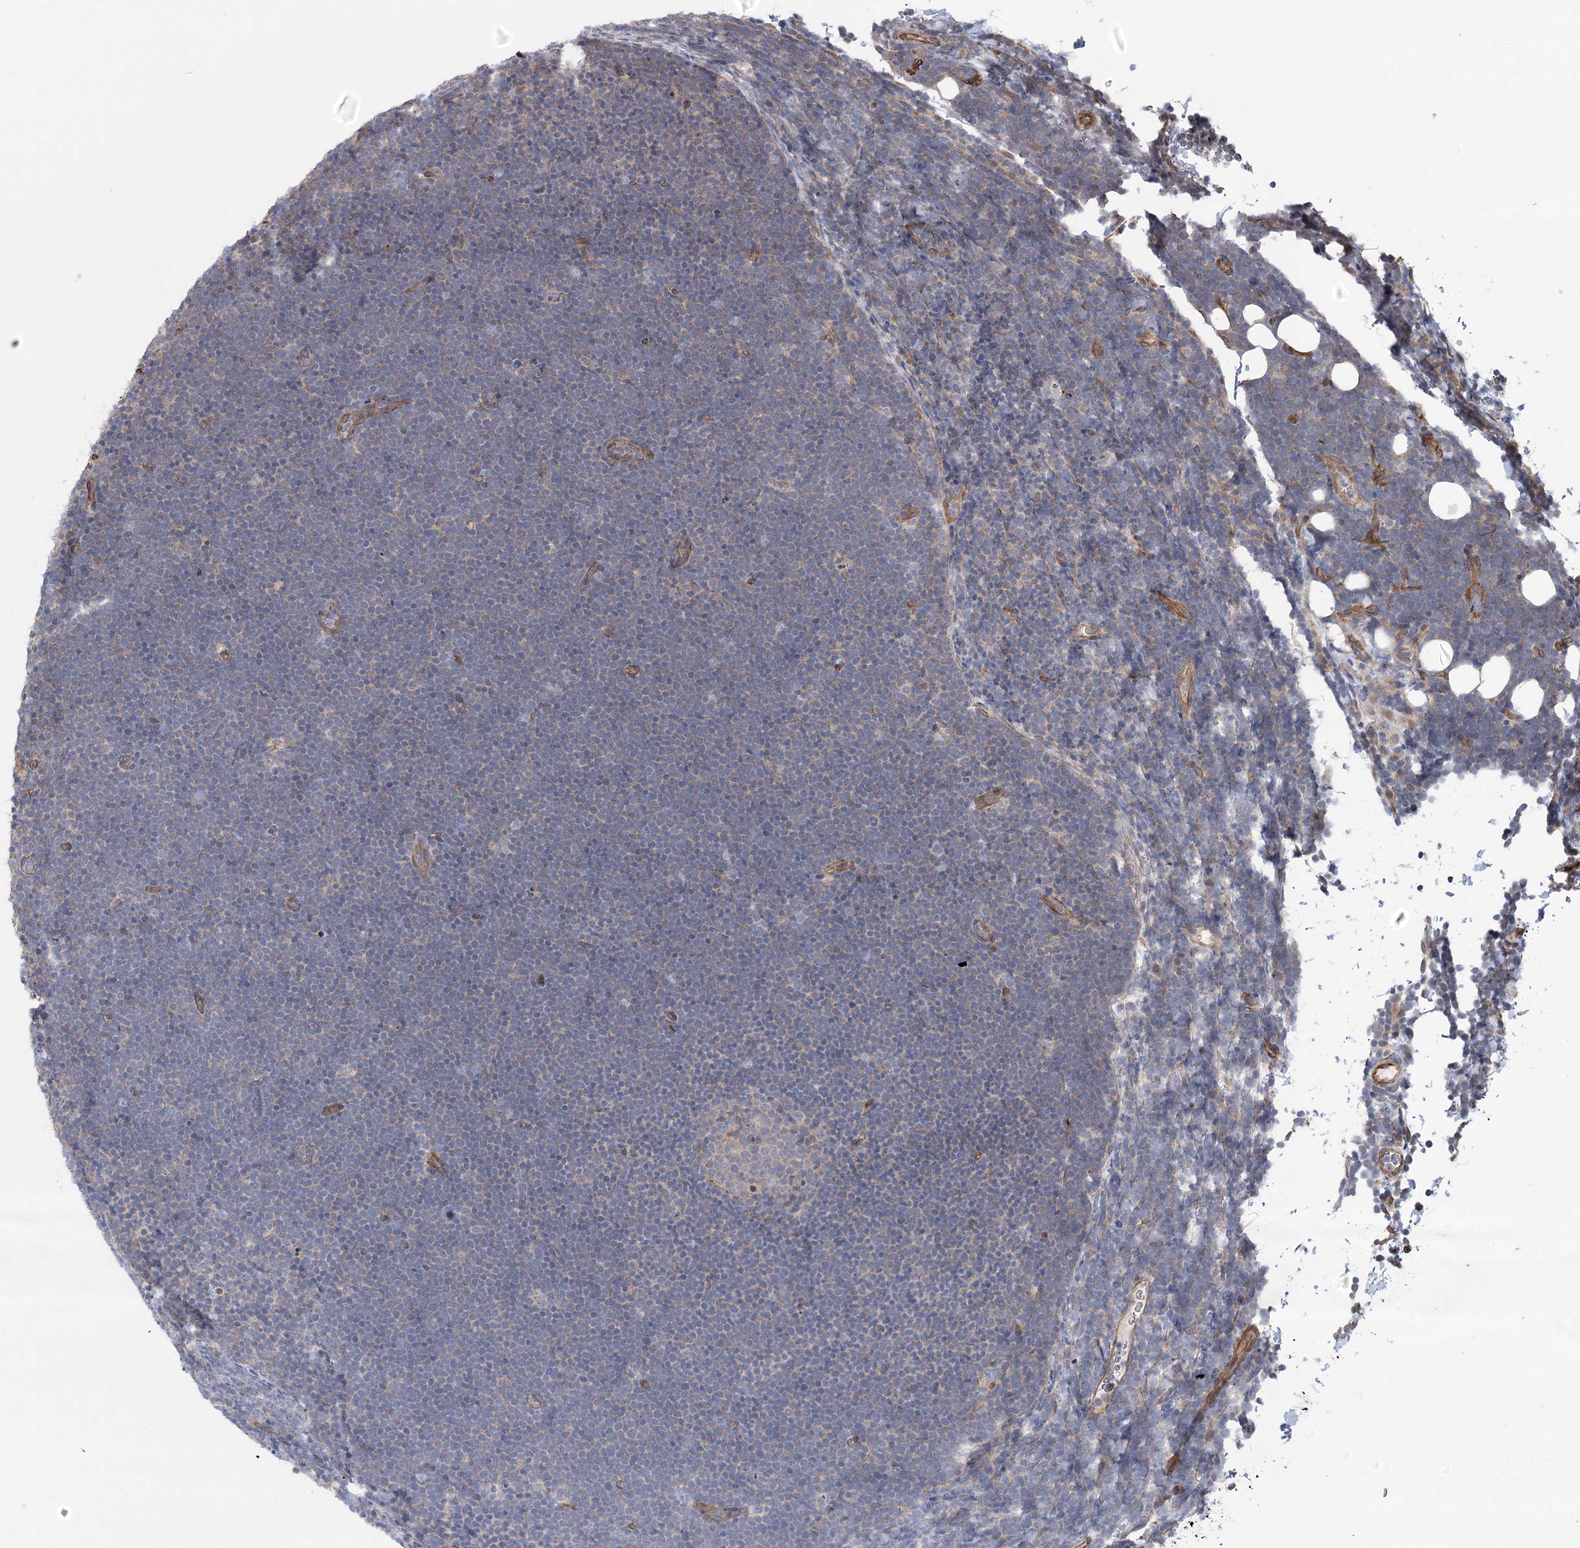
{"staining": {"intensity": "negative", "quantity": "none", "location": "none"}, "tissue": "lymphoma", "cell_type": "Tumor cells", "image_type": "cancer", "snomed": [{"axis": "morphology", "description": "Malignant lymphoma, non-Hodgkin's type, High grade"}, {"axis": "topography", "description": "Lymph node"}], "caption": "Tumor cells are negative for brown protein staining in lymphoma.", "gene": "RWDD4", "patient": {"sex": "male", "age": 13}}